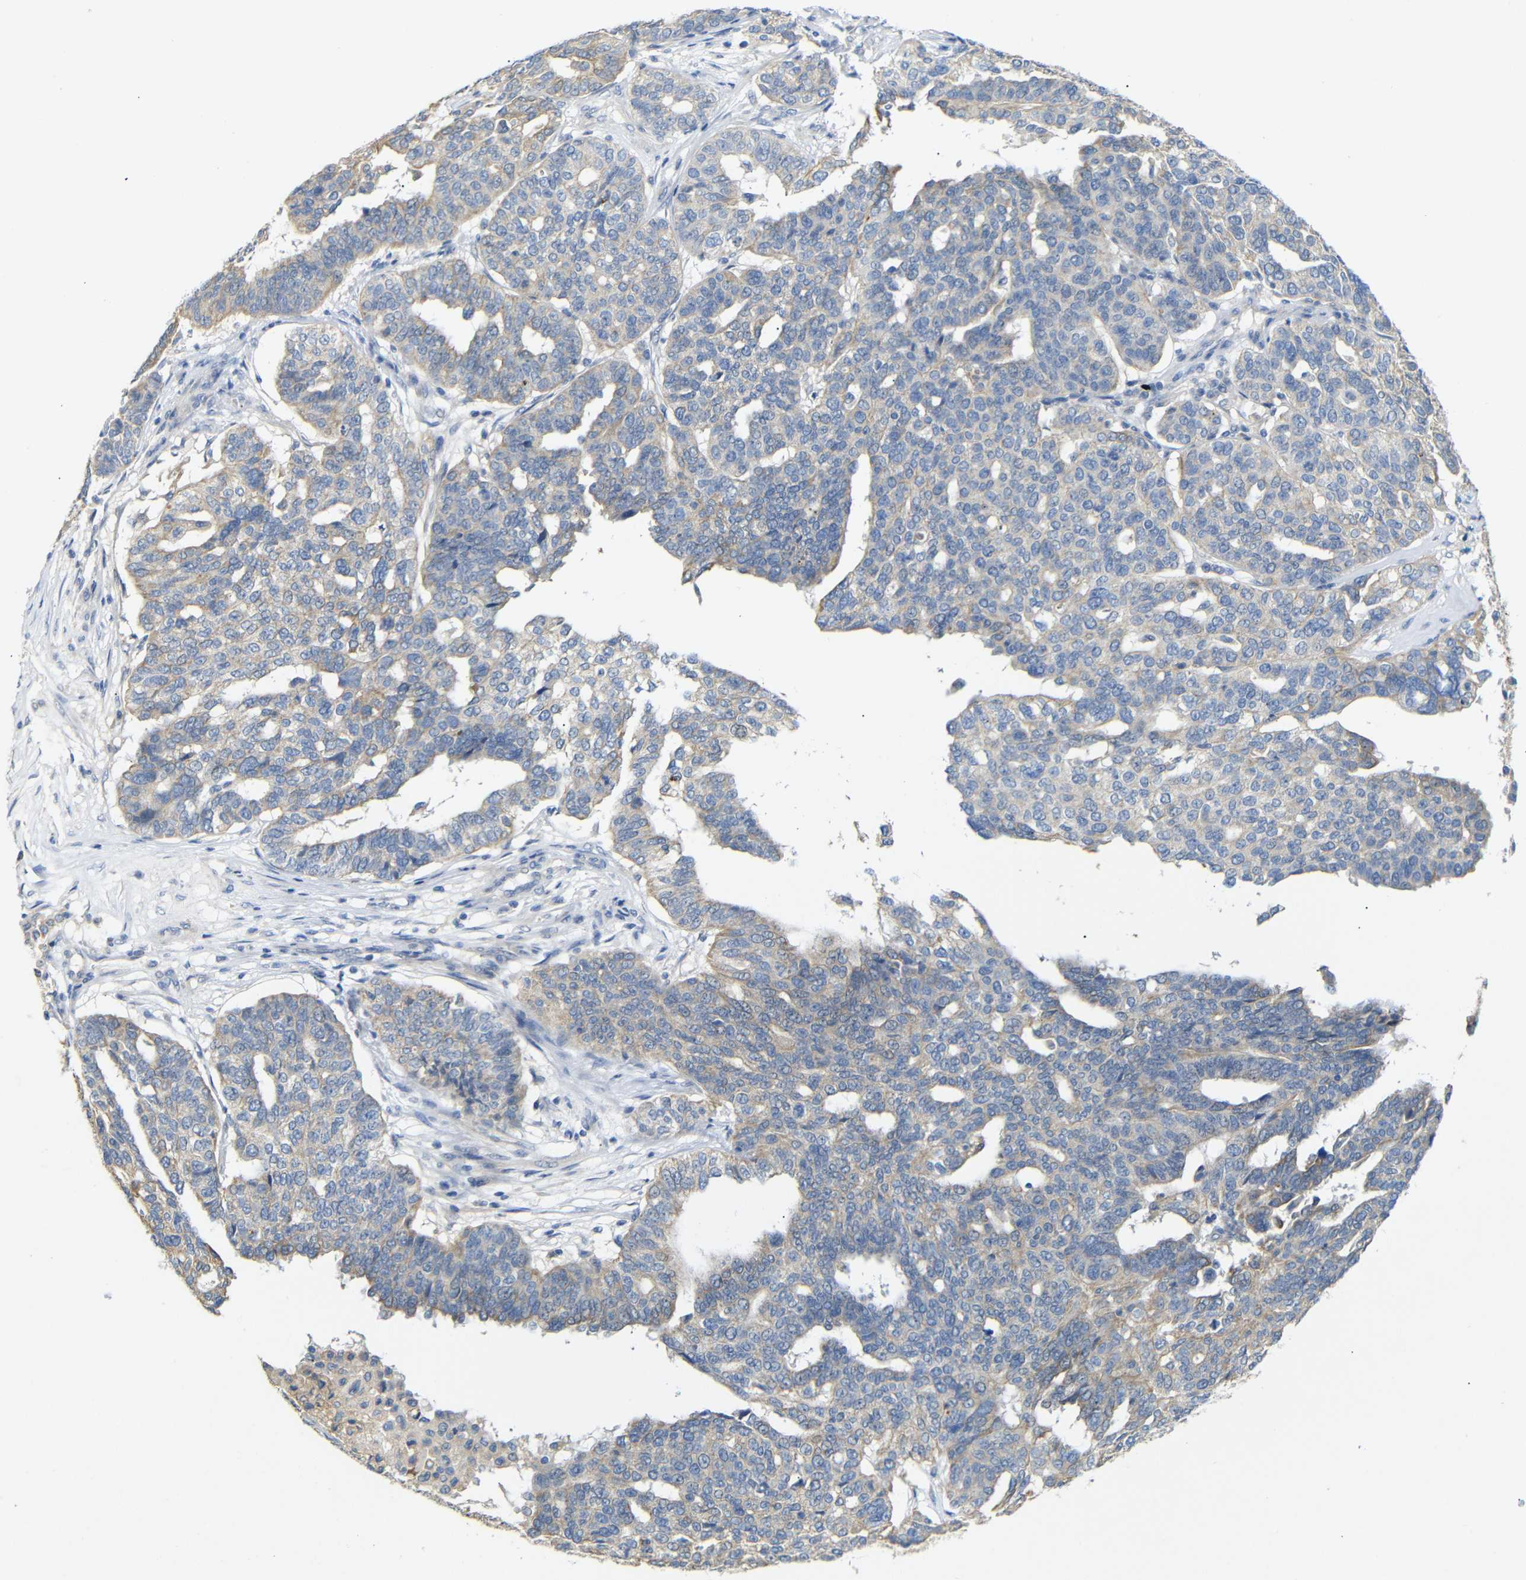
{"staining": {"intensity": "weak", "quantity": ">75%", "location": "cytoplasmic/membranous"}, "tissue": "ovarian cancer", "cell_type": "Tumor cells", "image_type": "cancer", "snomed": [{"axis": "morphology", "description": "Cystadenocarcinoma, serous, NOS"}, {"axis": "topography", "description": "Ovary"}], "caption": "Human serous cystadenocarcinoma (ovarian) stained for a protein (brown) shows weak cytoplasmic/membranous positive positivity in approximately >75% of tumor cells.", "gene": "ALOX15", "patient": {"sex": "female", "age": 59}}